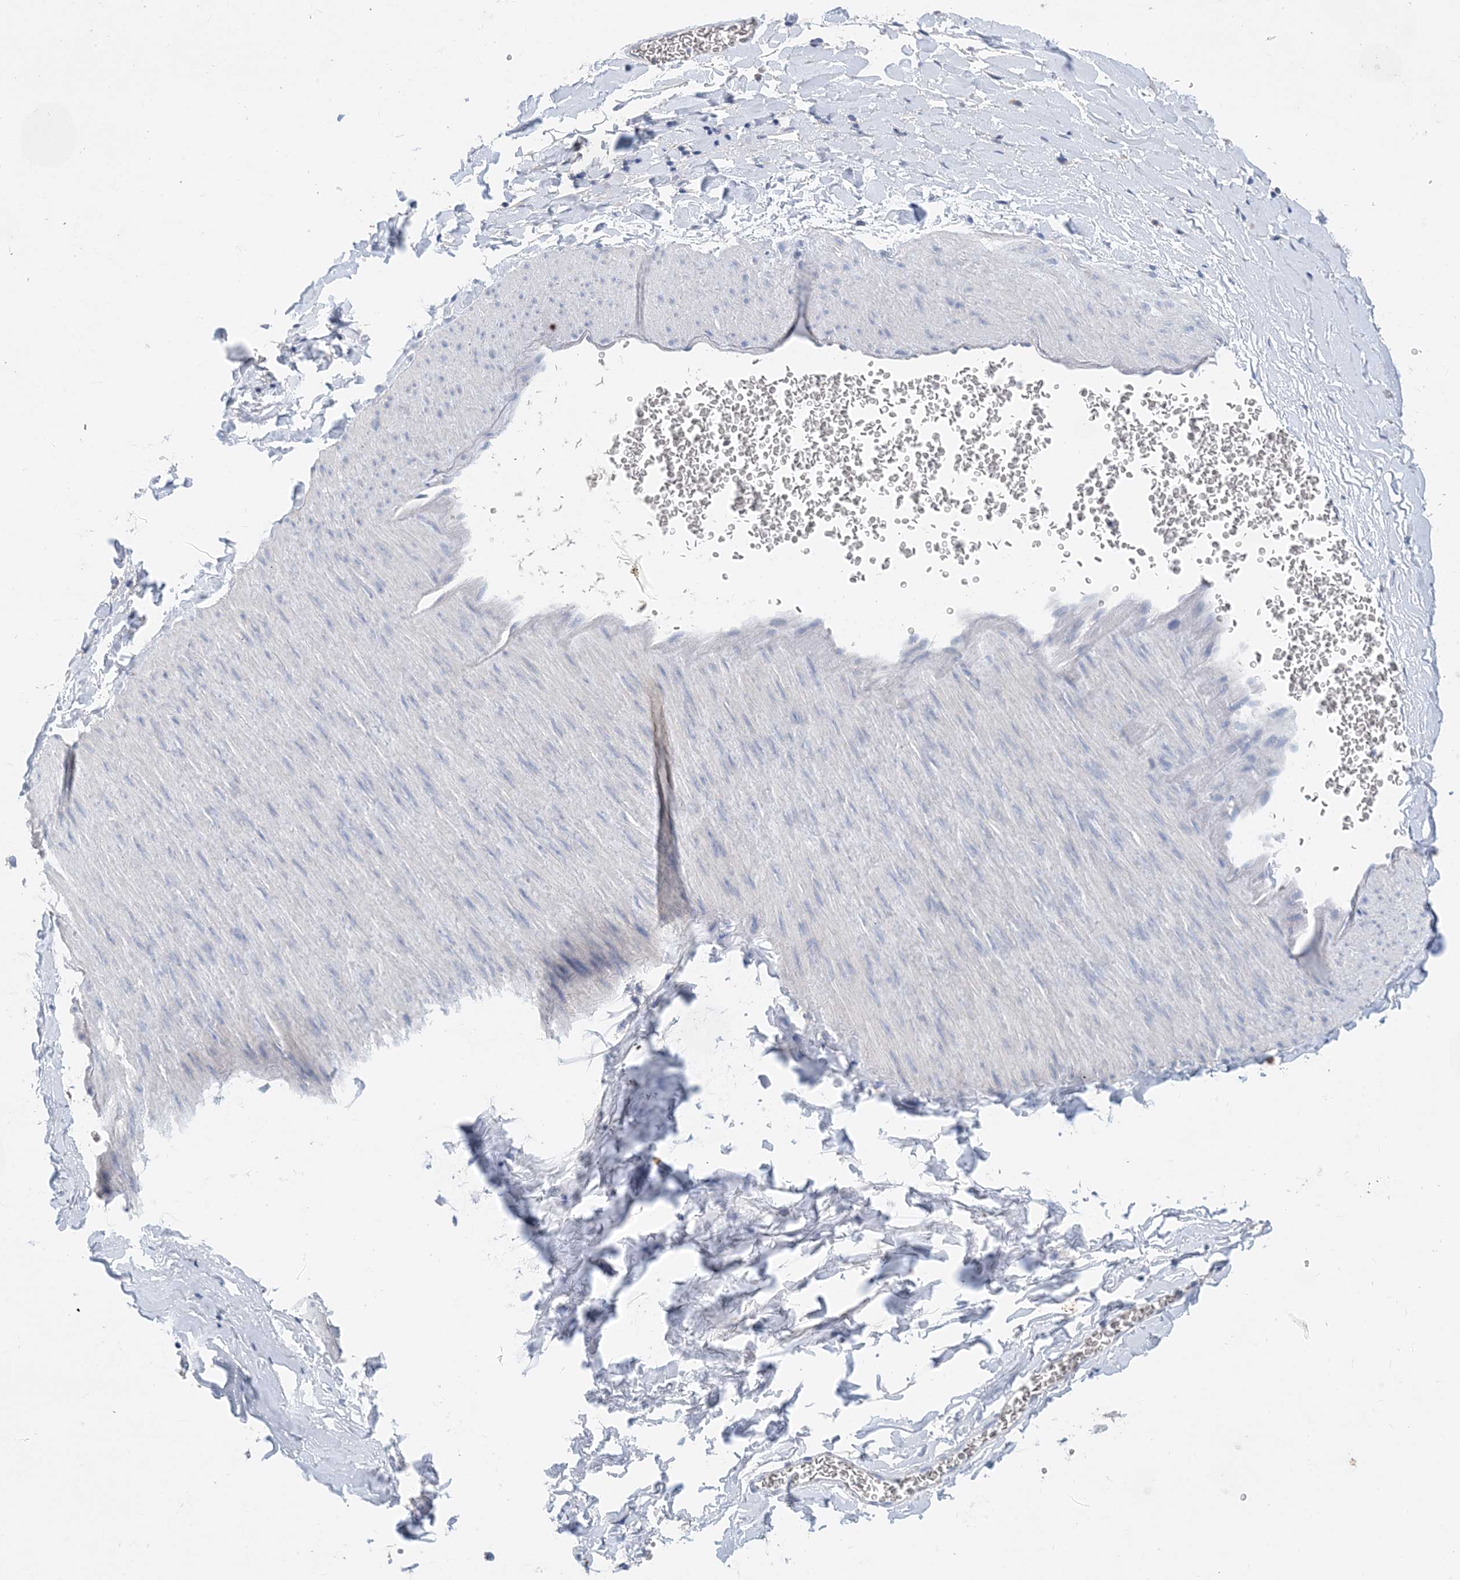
{"staining": {"intensity": "negative", "quantity": "none", "location": "none"}, "tissue": "adipose tissue", "cell_type": "Adipocytes", "image_type": "normal", "snomed": [{"axis": "morphology", "description": "Normal tissue, NOS"}, {"axis": "topography", "description": "Gallbladder"}, {"axis": "topography", "description": "Peripheral nerve tissue"}], "caption": "Immunohistochemical staining of benign human adipose tissue displays no significant staining in adipocytes. The staining is performed using DAB (3,3'-diaminobenzidine) brown chromogen with nuclei counter-stained in using hematoxylin.", "gene": "KPRP", "patient": {"sex": "male", "age": 38}}